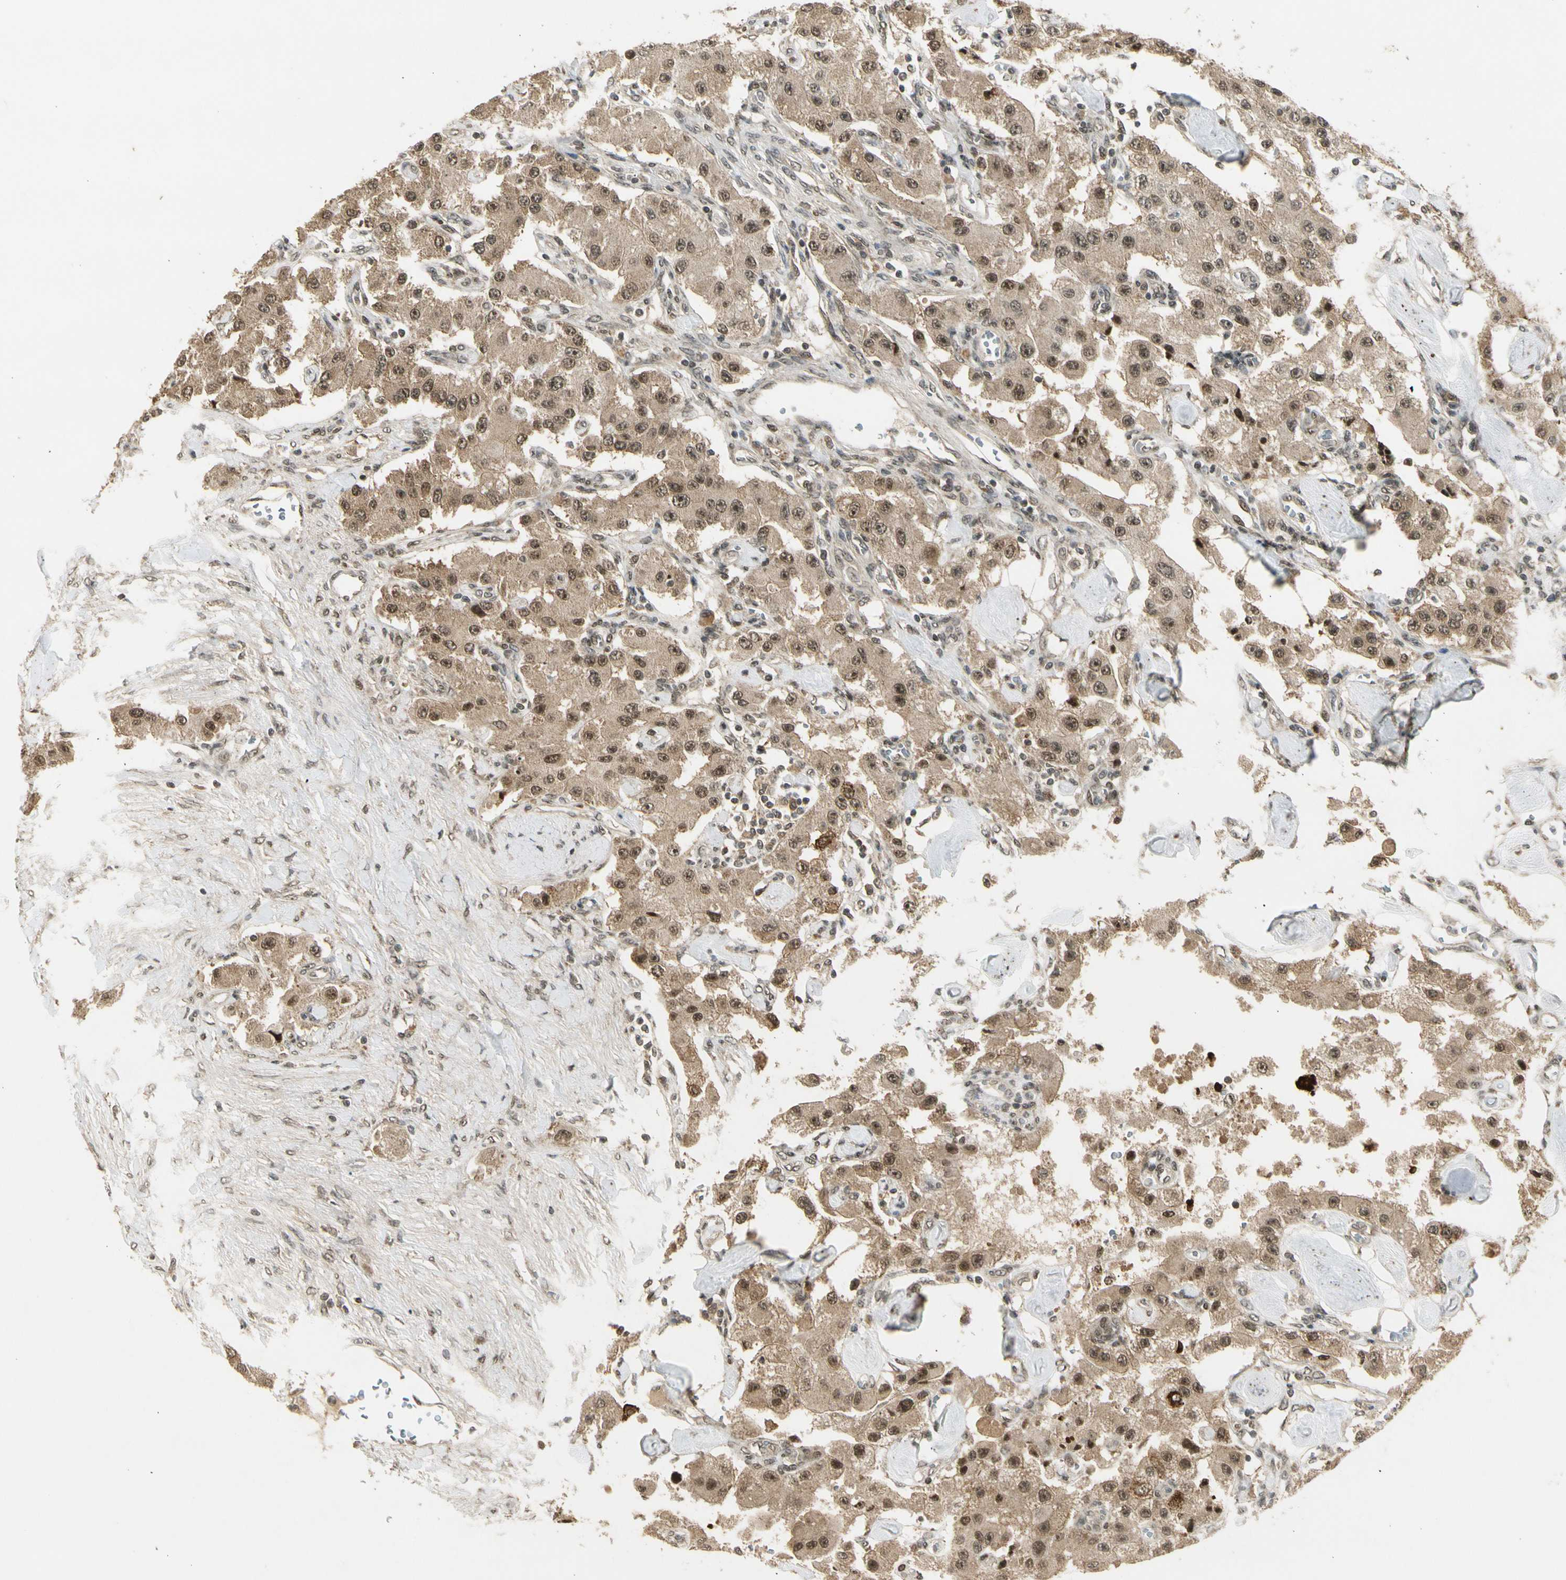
{"staining": {"intensity": "moderate", "quantity": ">75%", "location": "cytoplasmic/membranous,nuclear"}, "tissue": "carcinoid", "cell_type": "Tumor cells", "image_type": "cancer", "snomed": [{"axis": "morphology", "description": "Carcinoid, malignant, NOS"}, {"axis": "topography", "description": "Pancreas"}], "caption": "Immunohistochemical staining of carcinoid (malignant) exhibits moderate cytoplasmic/membranous and nuclear protein expression in about >75% of tumor cells.", "gene": "ZNF135", "patient": {"sex": "male", "age": 41}}